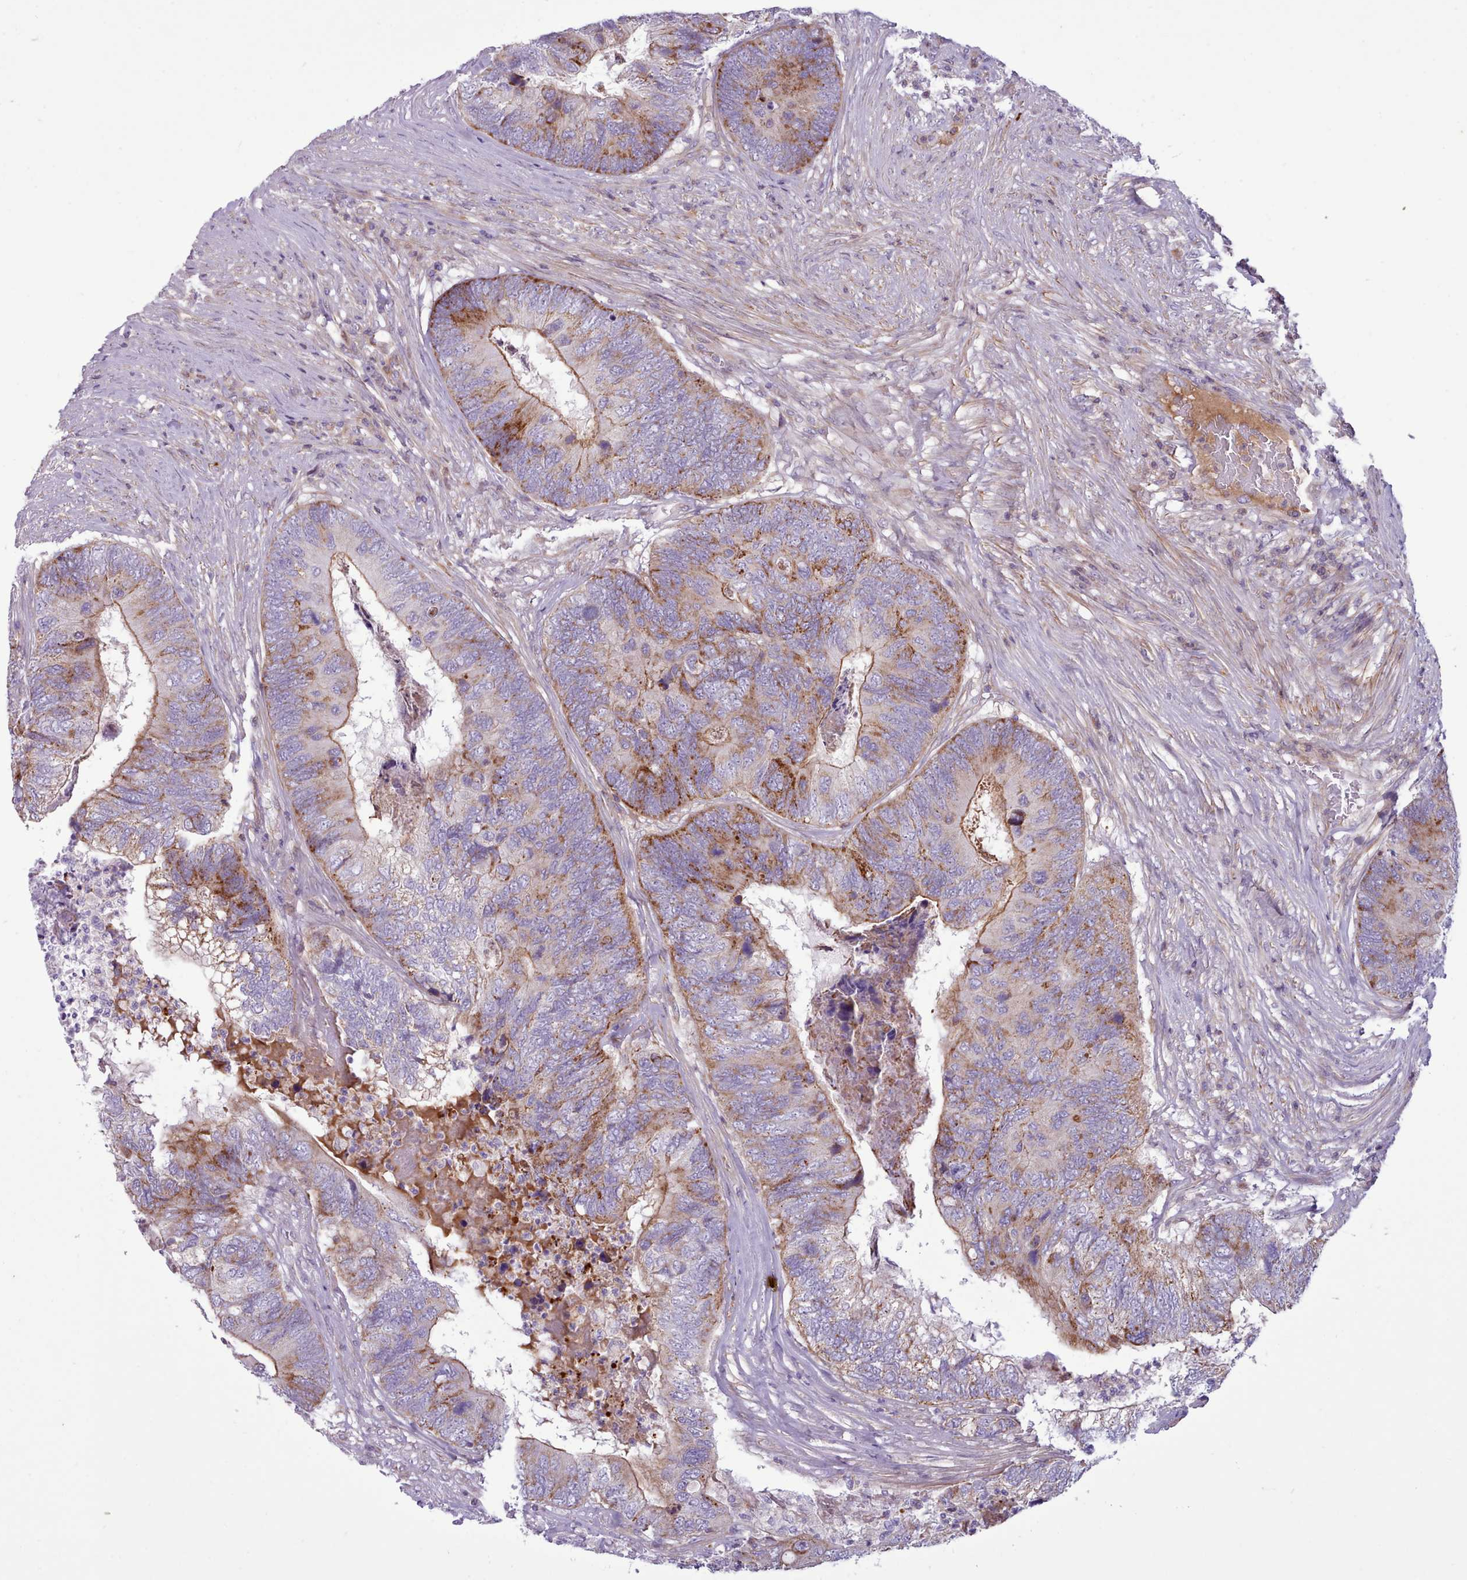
{"staining": {"intensity": "moderate", "quantity": "25%-75%", "location": "cytoplasmic/membranous"}, "tissue": "colorectal cancer", "cell_type": "Tumor cells", "image_type": "cancer", "snomed": [{"axis": "morphology", "description": "Adenocarcinoma, NOS"}, {"axis": "topography", "description": "Colon"}], "caption": "This histopathology image exhibits immunohistochemistry staining of adenocarcinoma (colorectal), with medium moderate cytoplasmic/membranous staining in about 25%-75% of tumor cells.", "gene": "TENT4B", "patient": {"sex": "female", "age": 67}}